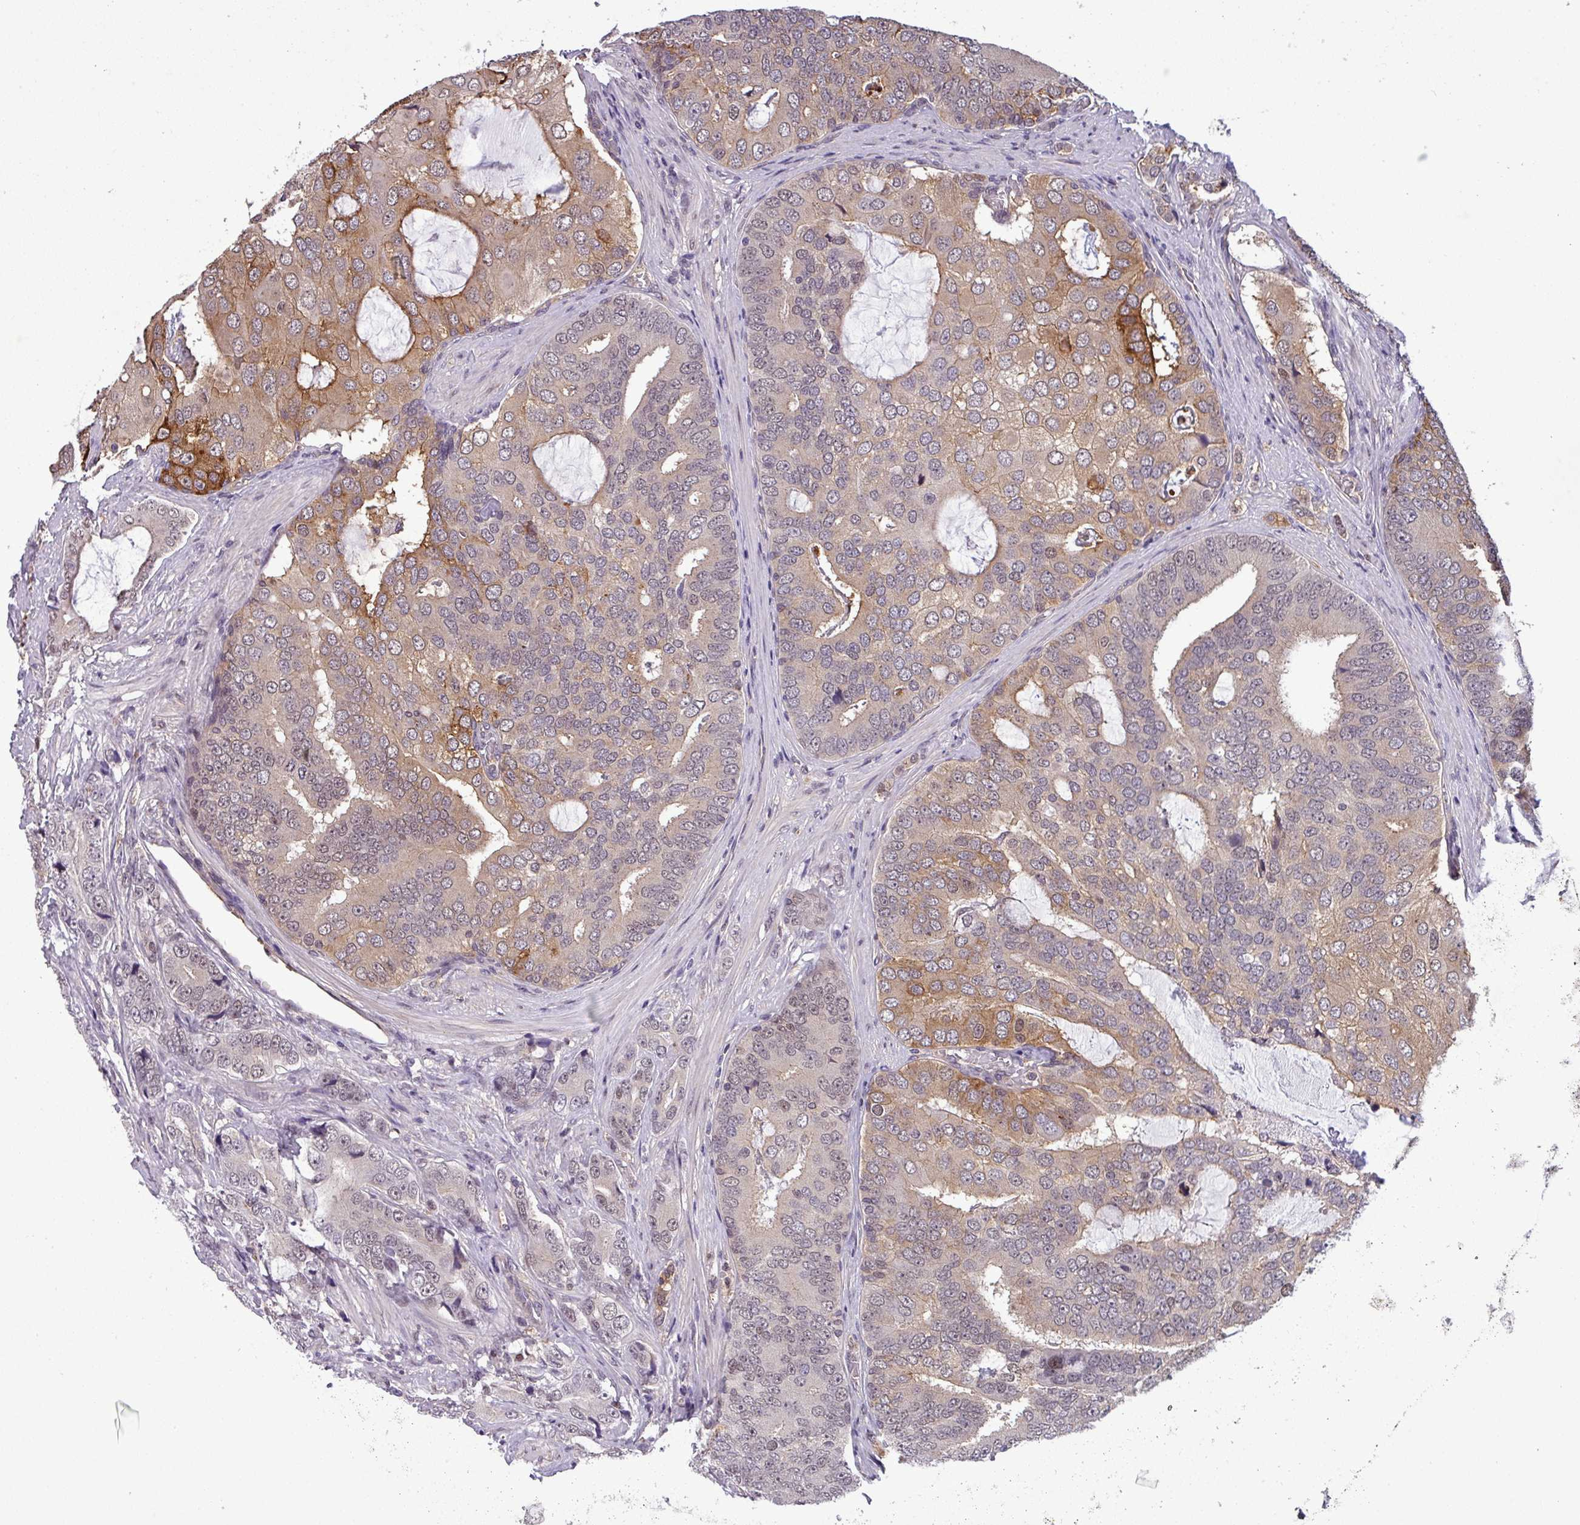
{"staining": {"intensity": "moderate", "quantity": "<25%", "location": "cytoplasmic/membranous,nuclear"}, "tissue": "prostate cancer", "cell_type": "Tumor cells", "image_type": "cancer", "snomed": [{"axis": "morphology", "description": "Adenocarcinoma, High grade"}, {"axis": "topography", "description": "Prostate"}], "caption": "Immunohistochemical staining of human prostate cancer demonstrates low levels of moderate cytoplasmic/membranous and nuclear staining in approximately <25% of tumor cells.", "gene": "NPFFR1", "patient": {"sex": "male", "age": 55}}